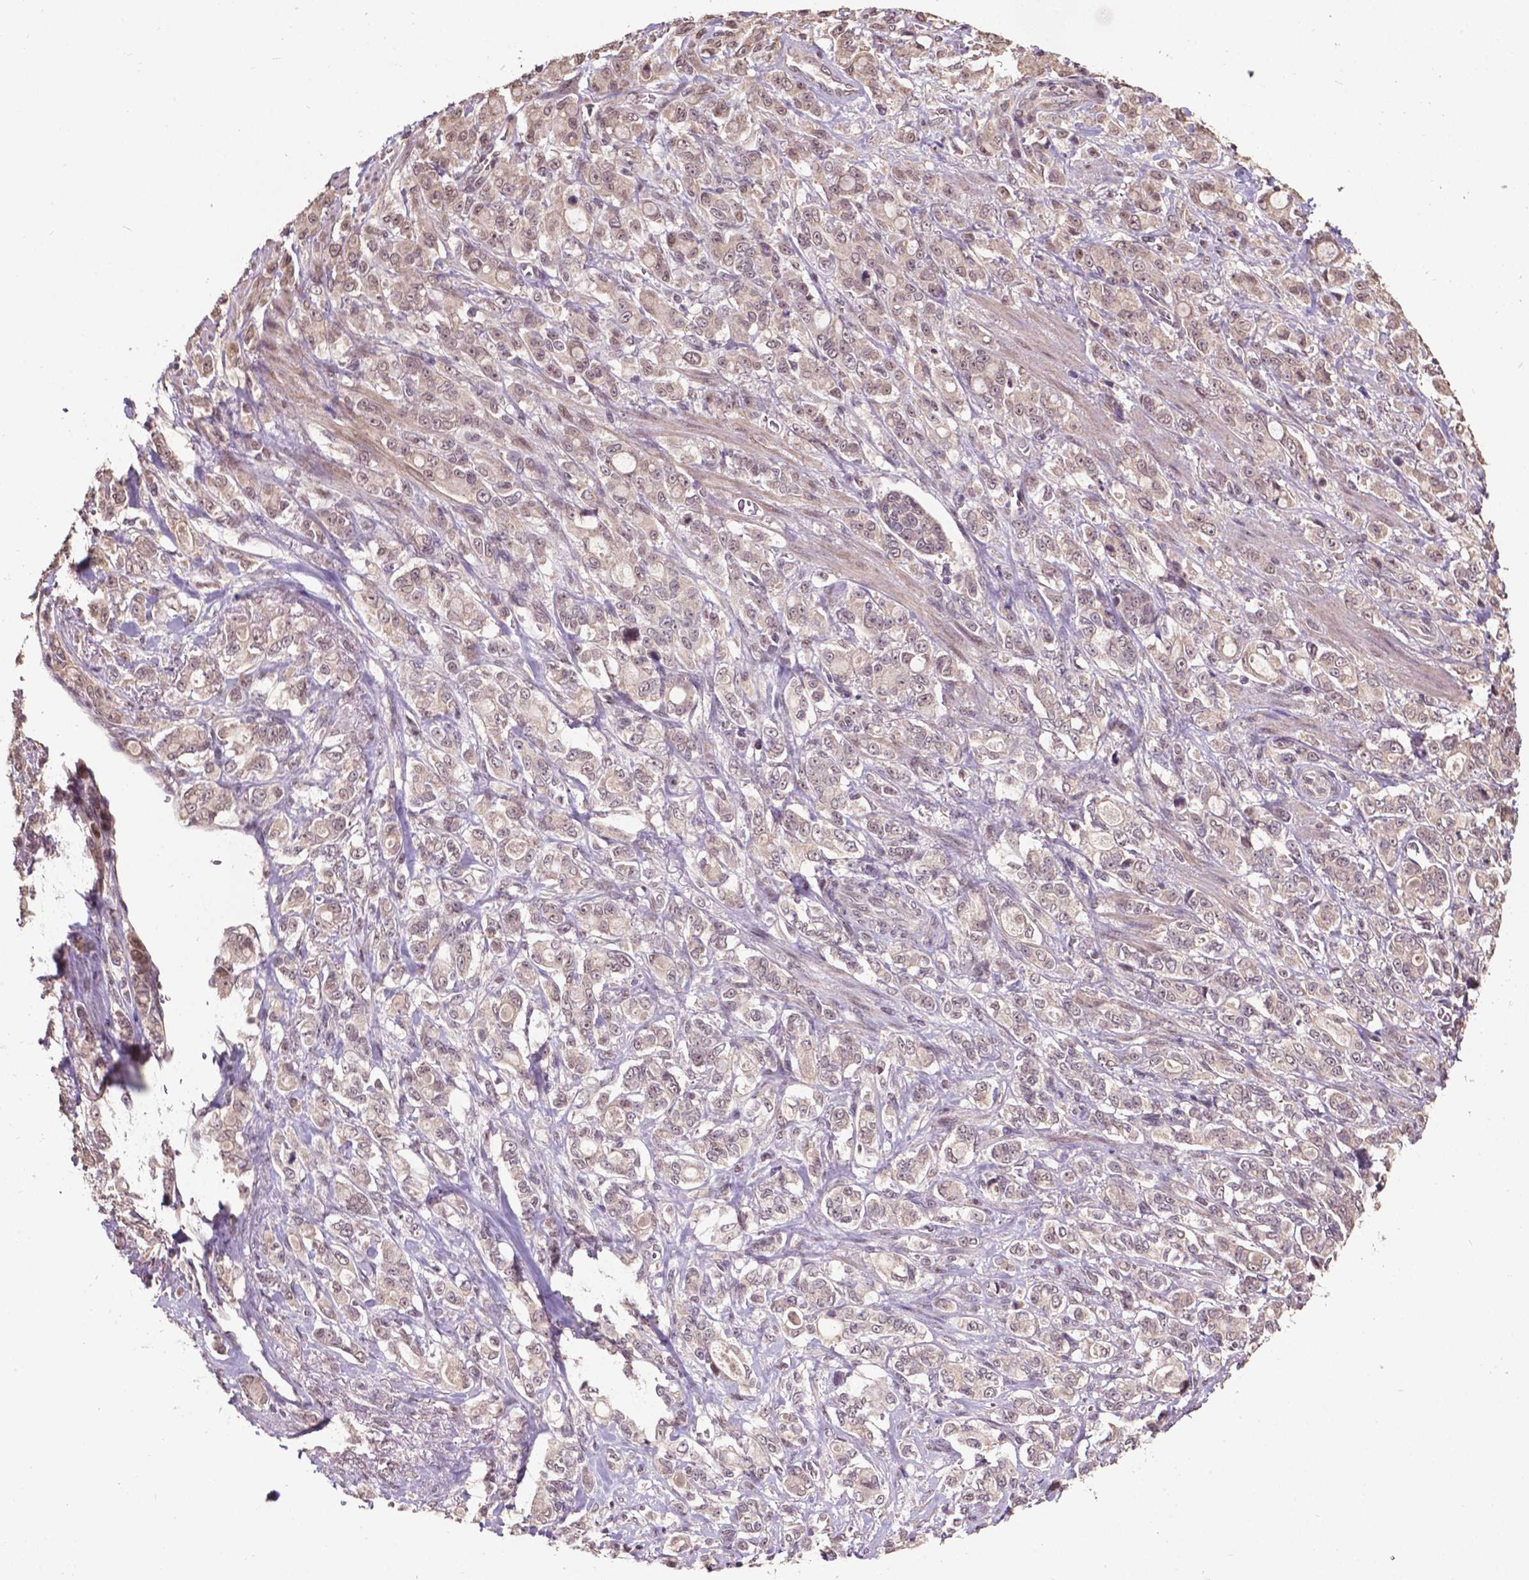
{"staining": {"intensity": "negative", "quantity": "none", "location": "none"}, "tissue": "stomach cancer", "cell_type": "Tumor cells", "image_type": "cancer", "snomed": [{"axis": "morphology", "description": "Adenocarcinoma, NOS"}, {"axis": "topography", "description": "Stomach"}], "caption": "Stomach cancer (adenocarcinoma) was stained to show a protein in brown. There is no significant positivity in tumor cells. The staining was performed using DAB (3,3'-diaminobenzidine) to visualize the protein expression in brown, while the nuclei were stained in blue with hematoxylin (Magnification: 20x).", "gene": "GLRA2", "patient": {"sex": "male", "age": 63}}